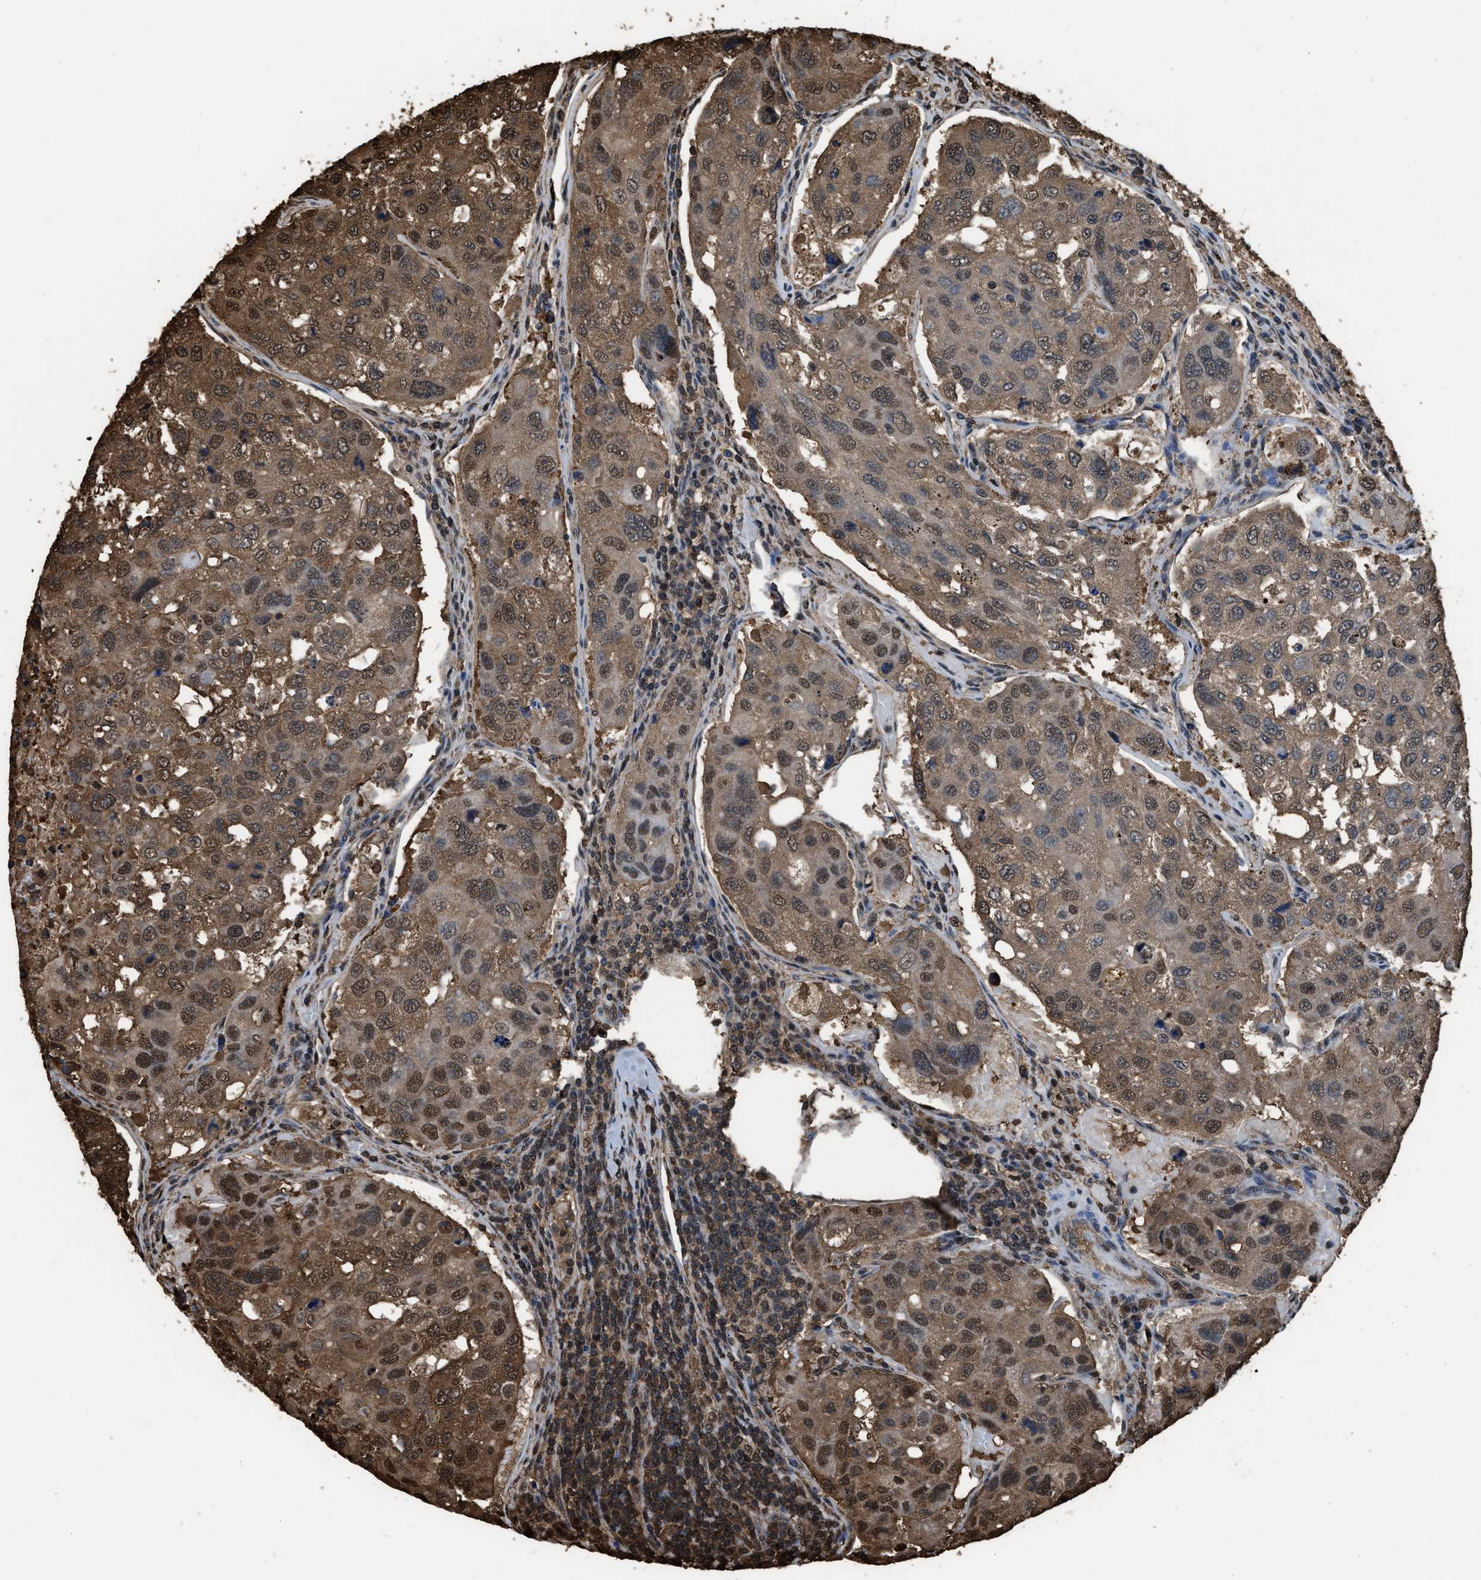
{"staining": {"intensity": "moderate", "quantity": ">75%", "location": "cytoplasmic/membranous,nuclear"}, "tissue": "urothelial cancer", "cell_type": "Tumor cells", "image_type": "cancer", "snomed": [{"axis": "morphology", "description": "Urothelial carcinoma, High grade"}, {"axis": "topography", "description": "Lymph node"}, {"axis": "topography", "description": "Urinary bladder"}], "caption": "Approximately >75% of tumor cells in urothelial carcinoma (high-grade) exhibit moderate cytoplasmic/membranous and nuclear protein positivity as visualized by brown immunohistochemical staining.", "gene": "FNTA", "patient": {"sex": "male", "age": 51}}